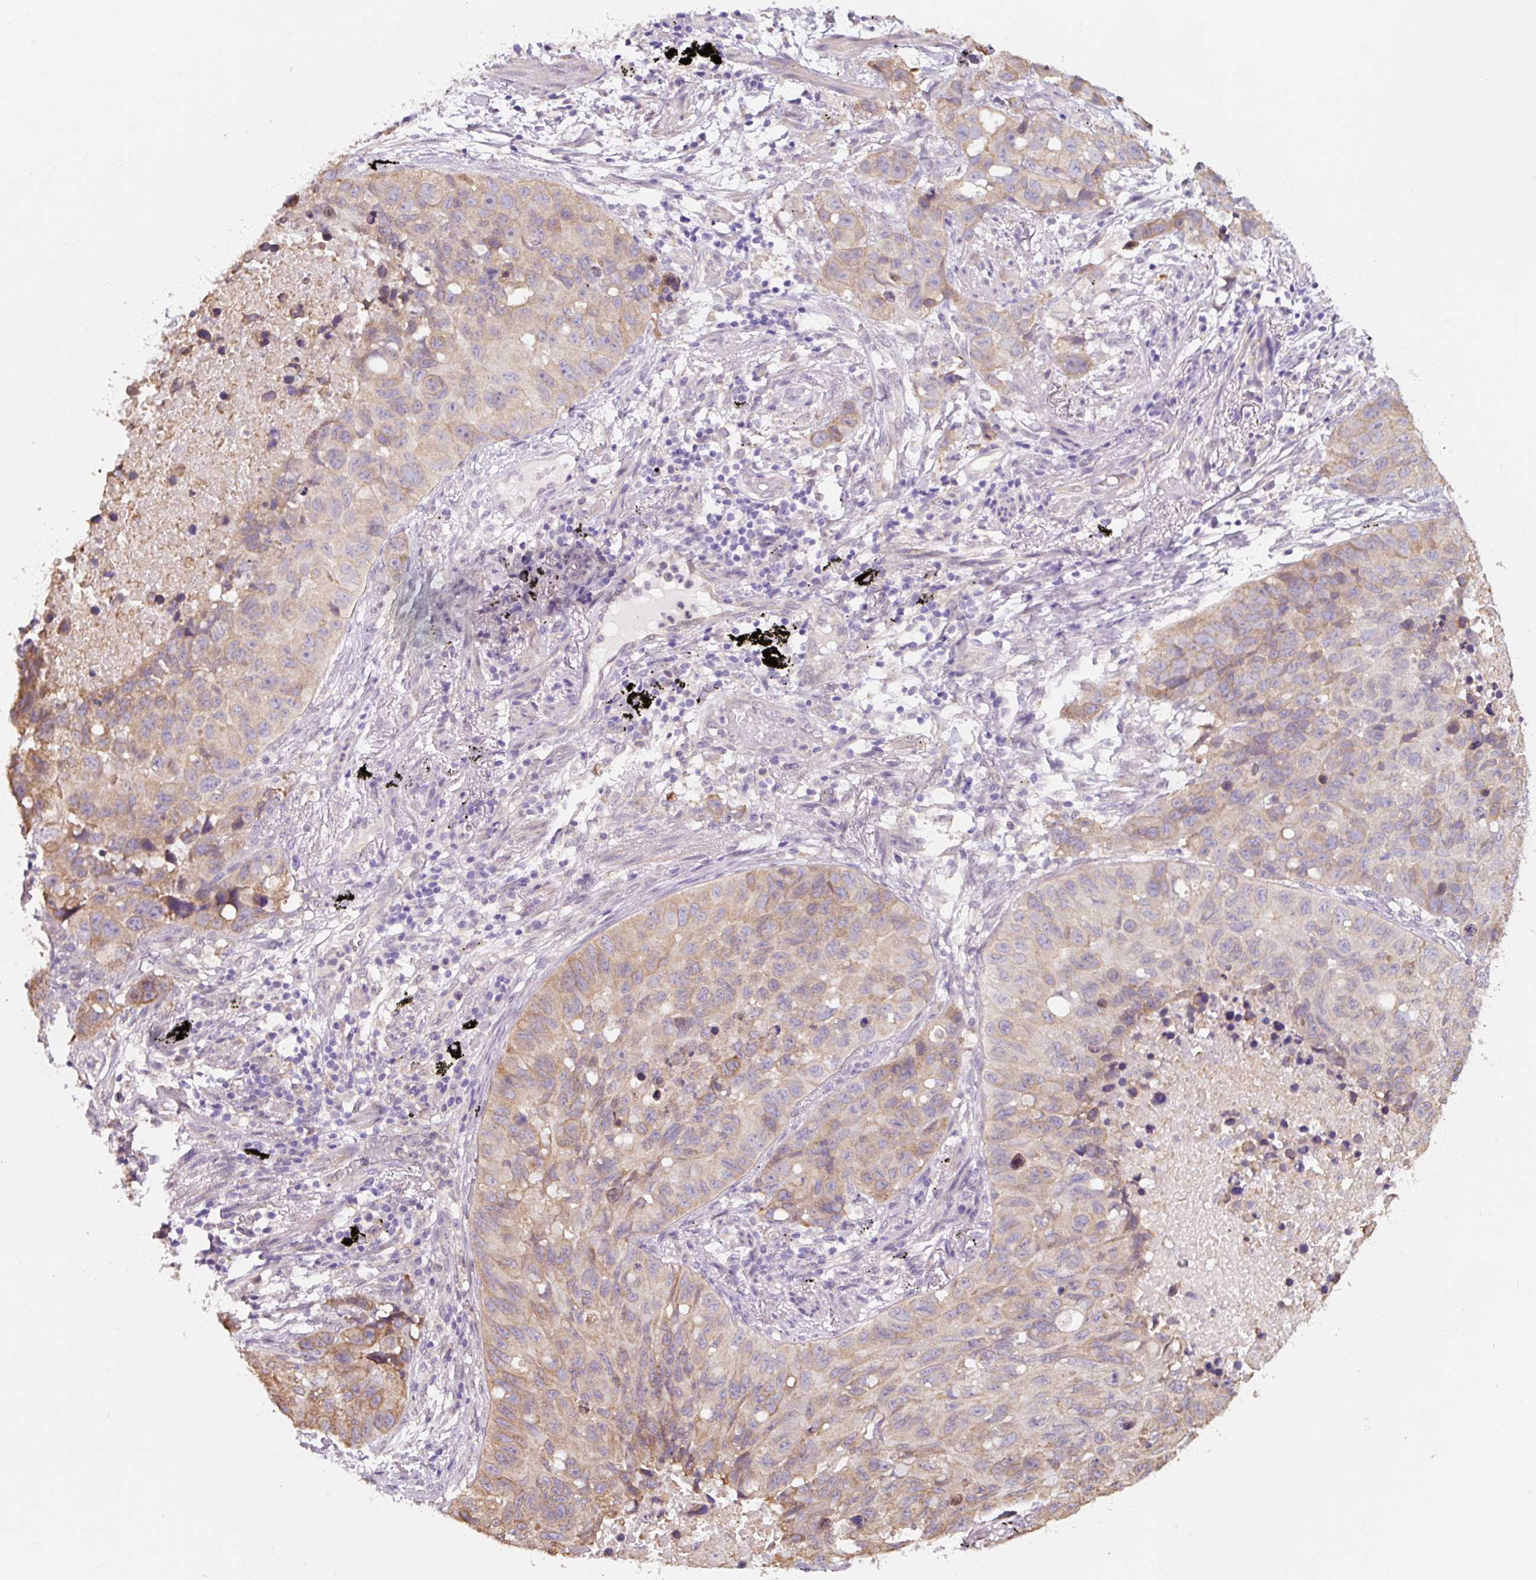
{"staining": {"intensity": "moderate", "quantity": "<25%", "location": "cytoplasmic/membranous"}, "tissue": "lung cancer", "cell_type": "Tumor cells", "image_type": "cancer", "snomed": [{"axis": "morphology", "description": "Squamous cell carcinoma, NOS"}, {"axis": "topography", "description": "Lung"}], "caption": "This image shows IHC staining of human lung cancer (squamous cell carcinoma), with low moderate cytoplasmic/membranous expression in approximately <25% of tumor cells.", "gene": "ASRGL1", "patient": {"sex": "male", "age": 60}}